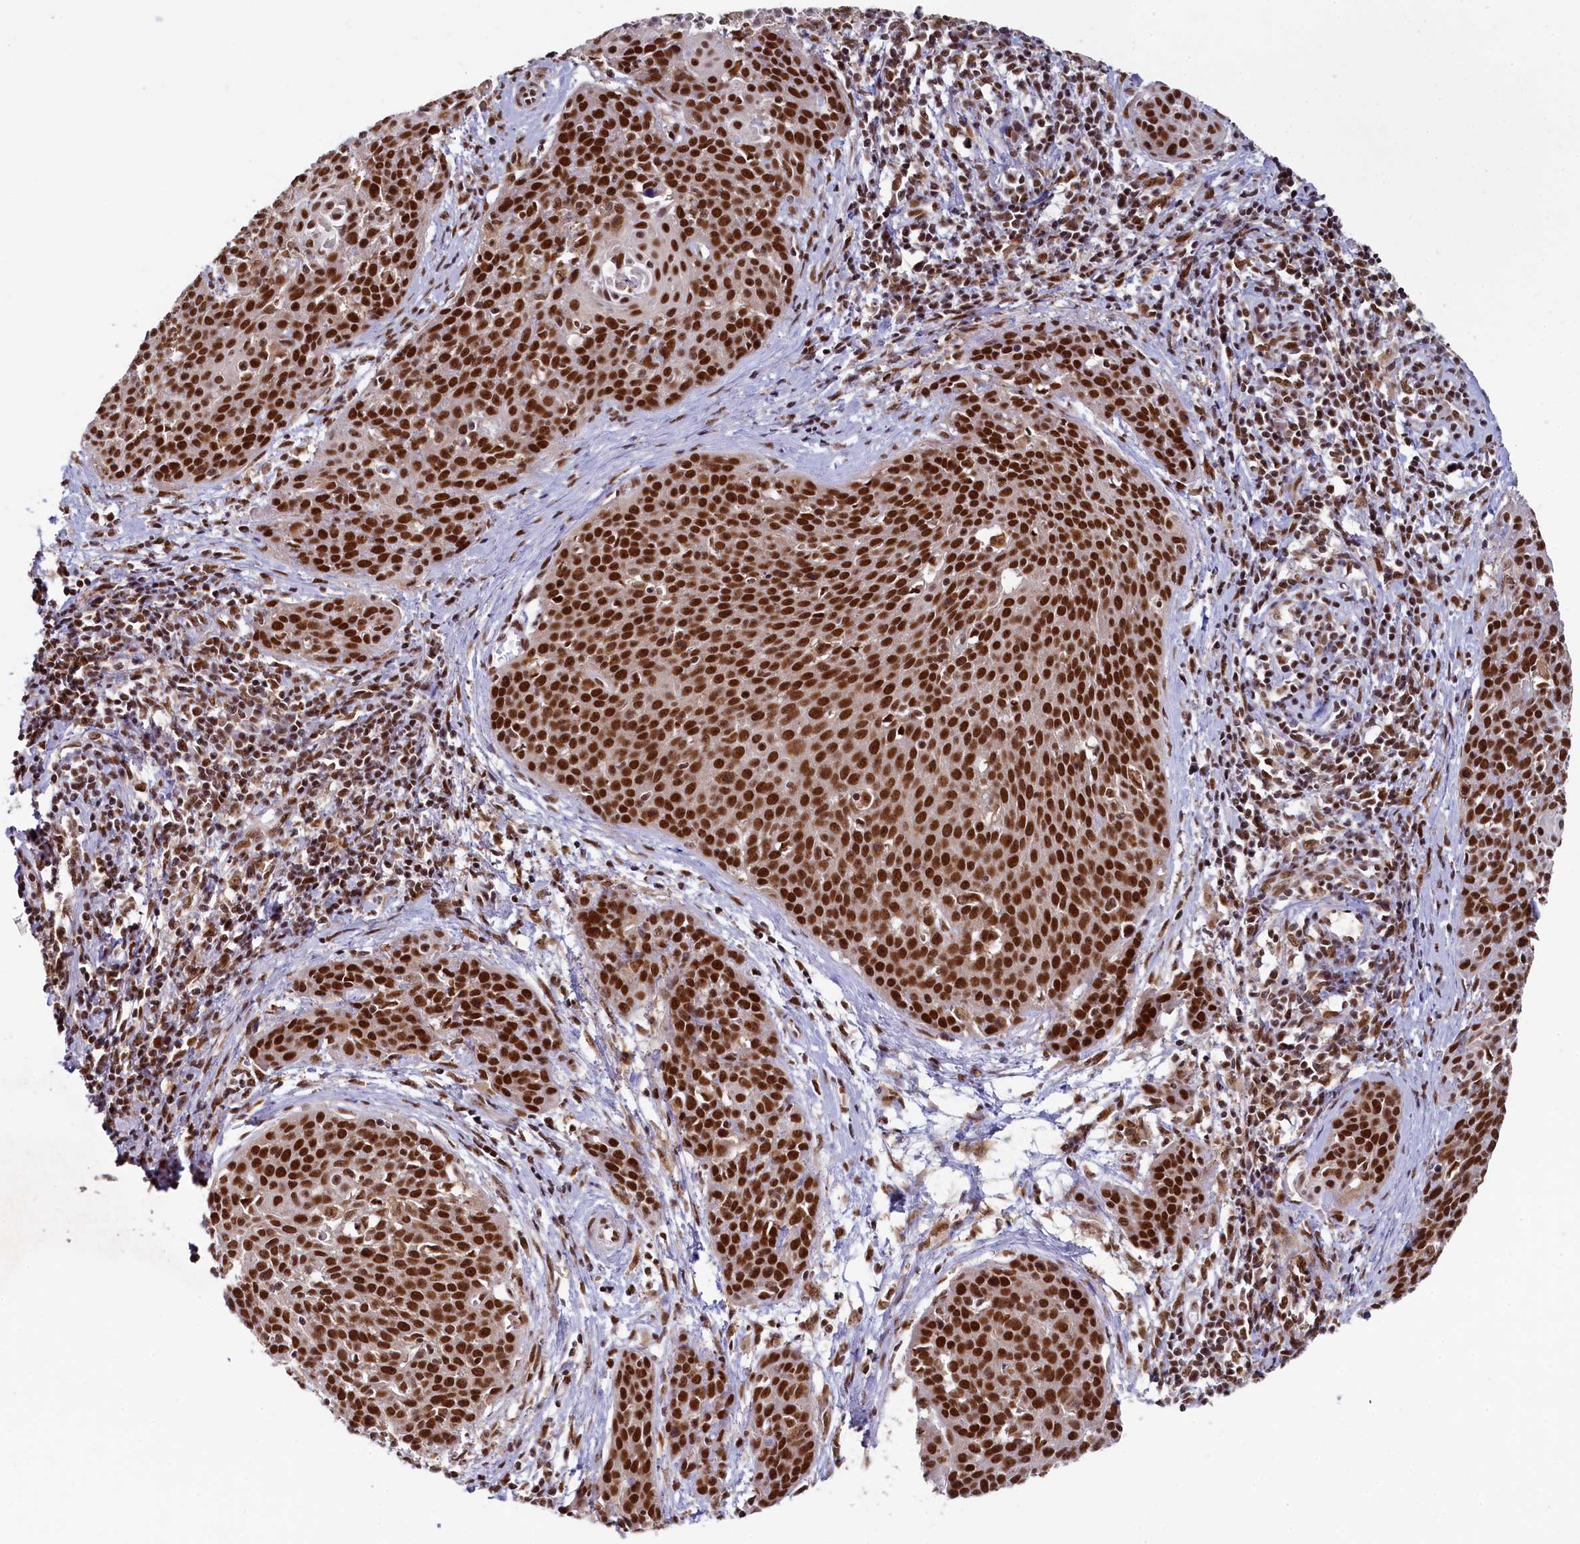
{"staining": {"intensity": "strong", "quantity": ">75%", "location": "nuclear"}, "tissue": "cervical cancer", "cell_type": "Tumor cells", "image_type": "cancer", "snomed": [{"axis": "morphology", "description": "Squamous cell carcinoma, NOS"}, {"axis": "topography", "description": "Cervix"}], "caption": "There is high levels of strong nuclear staining in tumor cells of cervical squamous cell carcinoma, as demonstrated by immunohistochemical staining (brown color).", "gene": "PPHLN1", "patient": {"sex": "female", "age": 38}}